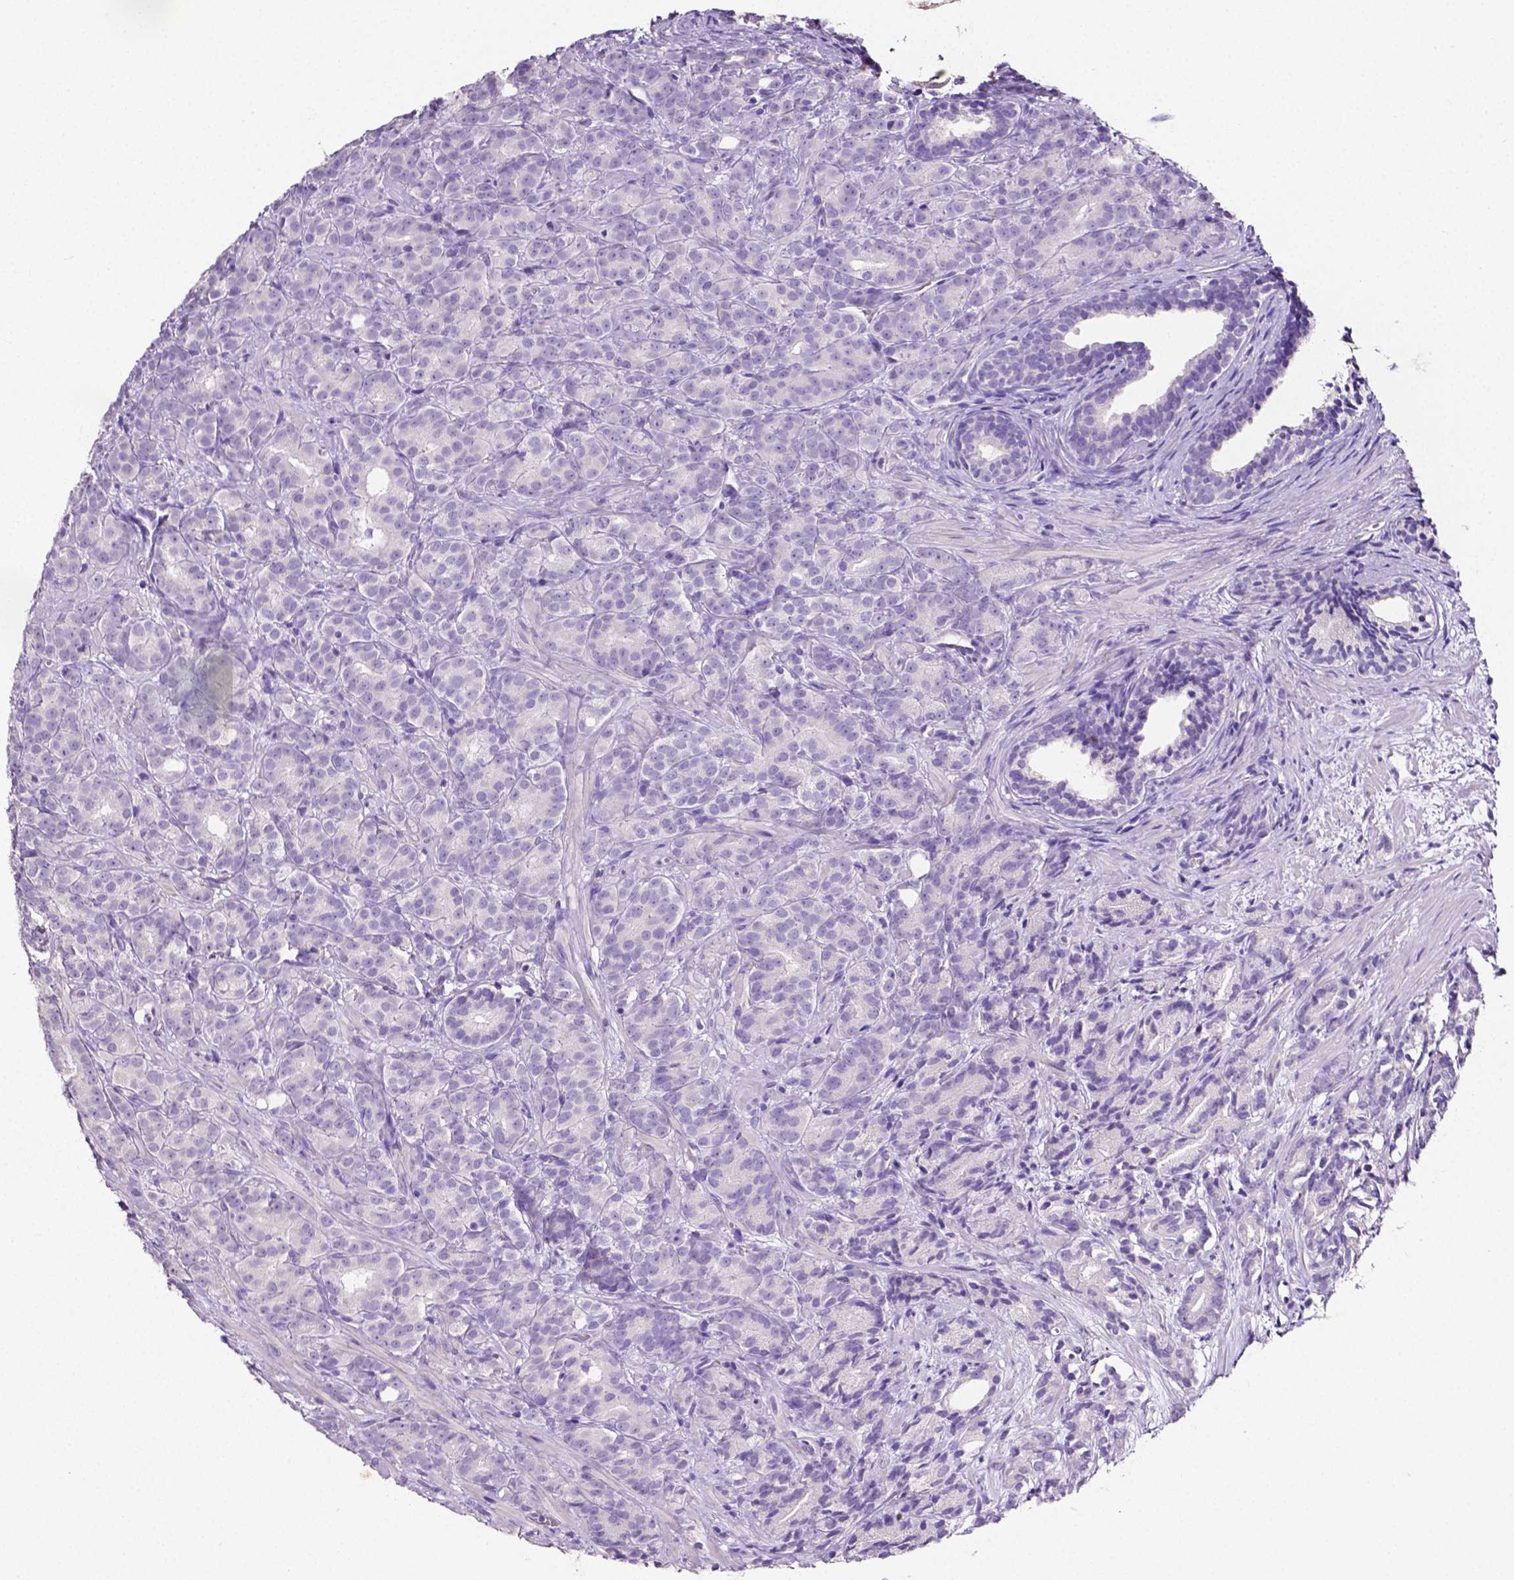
{"staining": {"intensity": "negative", "quantity": "none", "location": "none"}, "tissue": "prostate cancer", "cell_type": "Tumor cells", "image_type": "cancer", "snomed": [{"axis": "morphology", "description": "Adenocarcinoma, High grade"}, {"axis": "topography", "description": "Prostate"}], "caption": "DAB immunohistochemical staining of prostate cancer reveals no significant positivity in tumor cells.", "gene": "SLC22A2", "patient": {"sex": "male", "age": 90}}